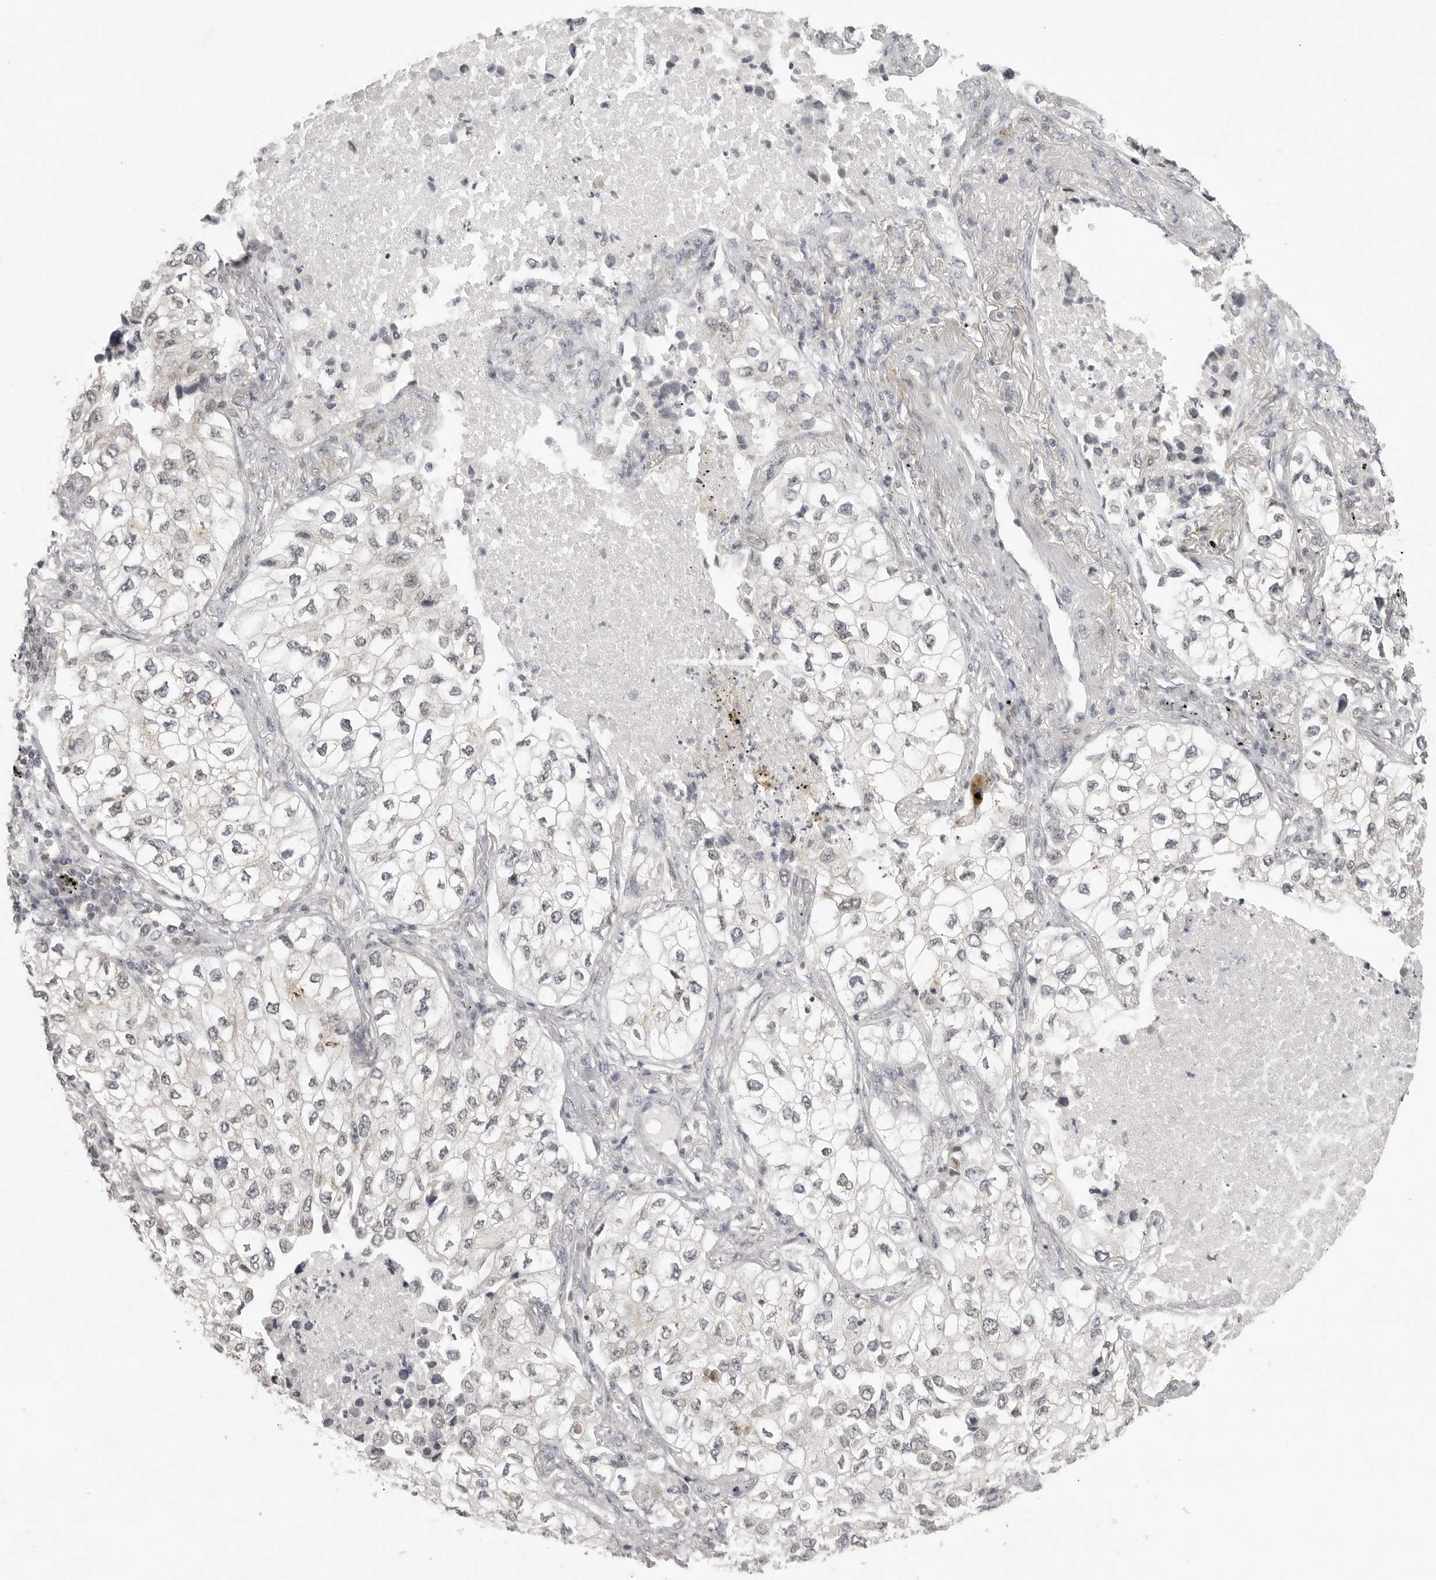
{"staining": {"intensity": "negative", "quantity": "none", "location": "none"}, "tissue": "lung cancer", "cell_type": "Tumor cells", "image_type": "cancer", "snomed": [{"axis": "morphology", "description": "Adenocarcinoma, NOS"}, {"axis": "topography", "description": "Lung"}], "caption": "Histopathology image shows no significant protein expression in tumor cells of lung cancer (adenocarcinoma). (Brightfield microscopy of DAB (3,3'-diaminobenzidine) IHC at high magnification).", "gene": "TUT4", "patient": {"sex": "male", "age": 63}}